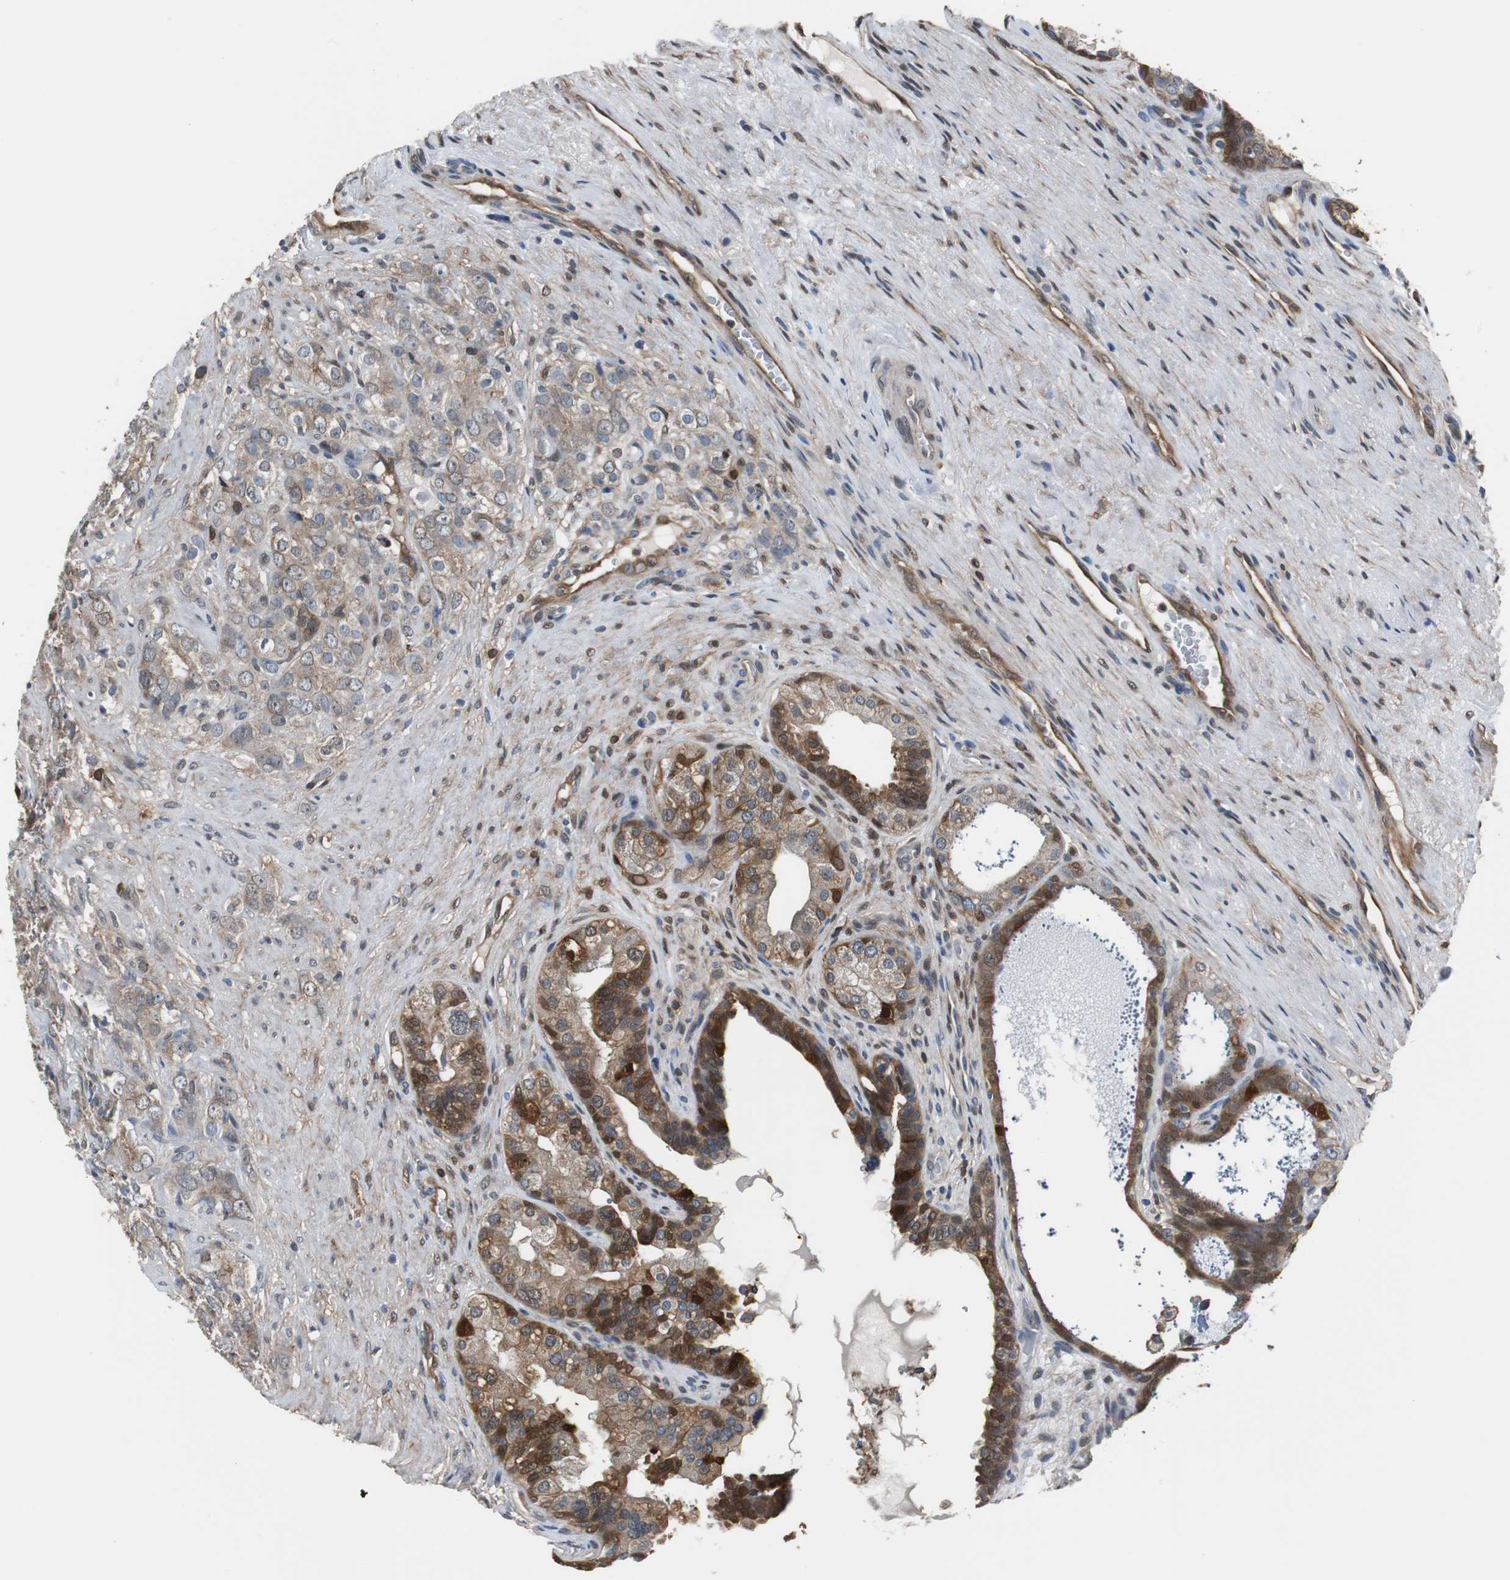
{"staining": {"intensity": "weak", "quantity": "<25%", "location": "cytoplasmic/membranous"}, "tissue": "prostate cancer", "cell_type": "Tumor cells", "image_type": "cancer", "snomed": [{"axis": "morphology", "description": "Adenocarcinoma, High grade"}, {"axis": "topography", "description": "Prostate"}], "caption": "High-grade adenocarcinoma (prostate) stained for a protein using immunohistochemistry reveals no expression tumor cells.", "gene": "ANXA4", "patient": {"sex": "male", "age": 68}}